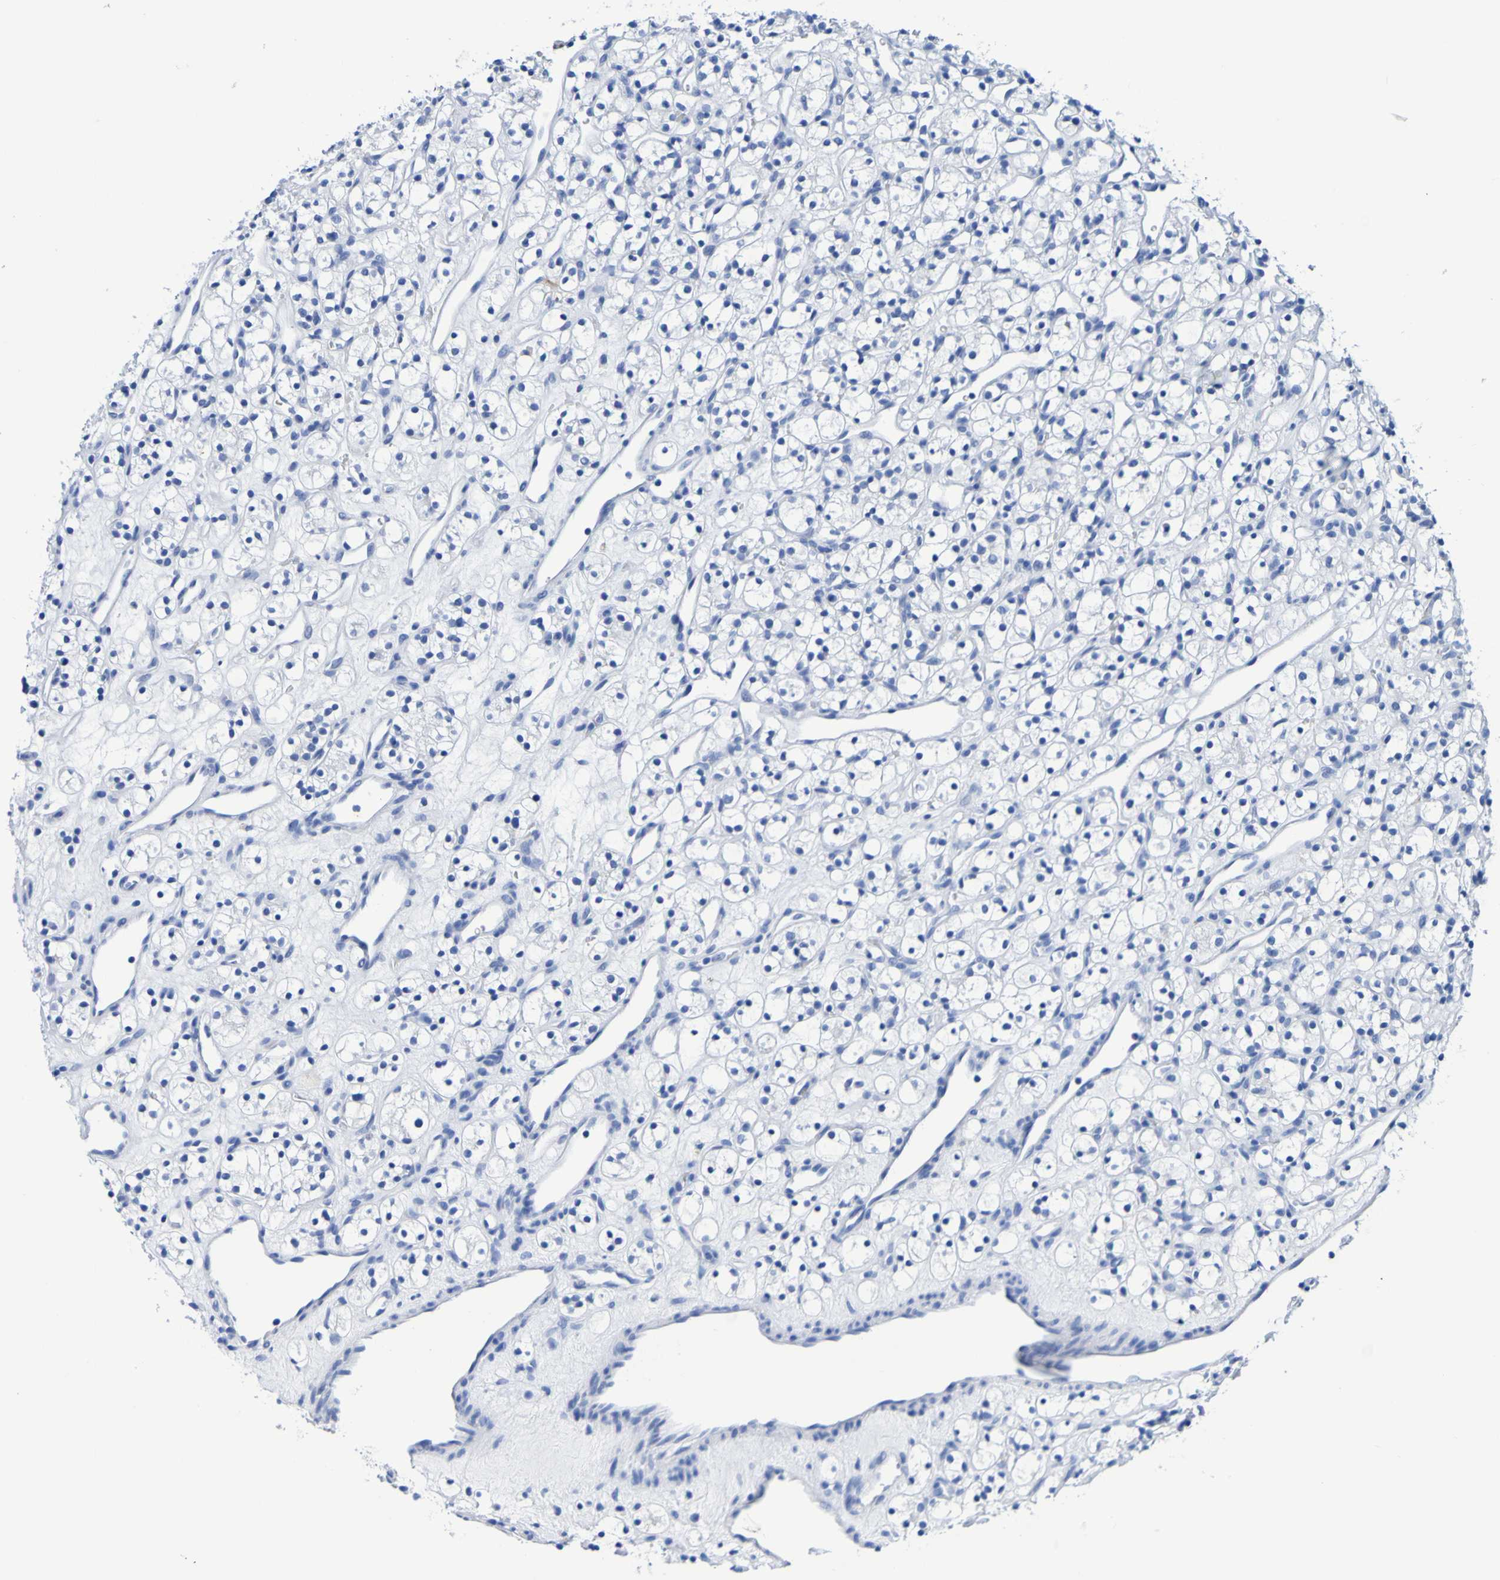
{"staining": {"intensity": "negative", "quantity": "none", "location": "none"}, "tissue": "renal cancer", "cell_type": "Tumor cells", "image_type": "cancer", "snomed": [{"axis": "morphology", "description": "Adenocarcinoma, NOS"}, {"axis": "topography", "description": "Kidney"}], "caption": "This is a image of immunohistochemistry staining of renal cancer (adenocarcinoma), which shows no expression in tumor cells.", "gene": "DPEP1", "patient": {"sex": "female", "age": 60}}